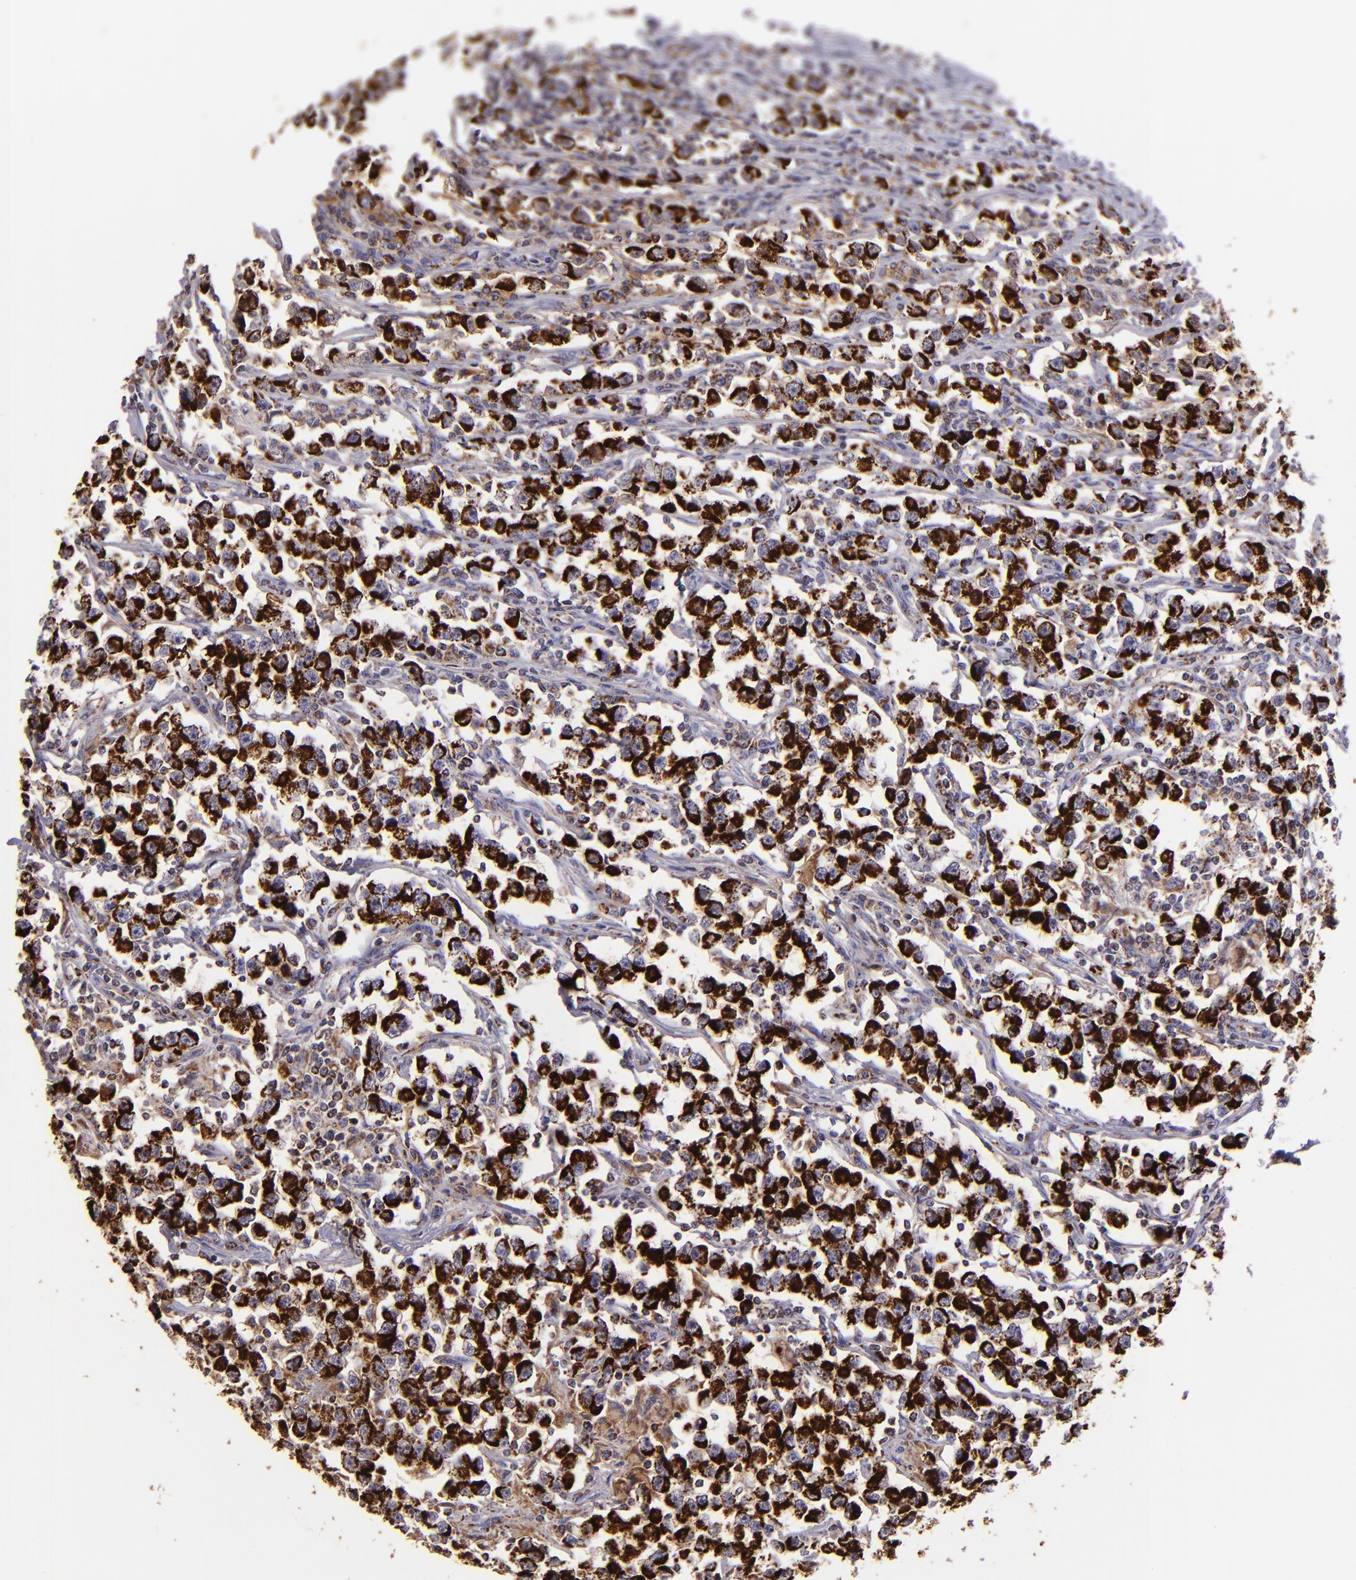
{"staining": {"intensity": "strong", "quantity": ">75%", "location": "cytoplasmic/membranous"}, "tissue": "testis cancer", "cell_type": "Tumor cells", "image_type": "cancer", "snomed": [{"axis": "morphology", "description": "Seminoma, NOS"}, {"axis": "topography", "description": "Testis"}], "caption": "The immunohistochemical stain highlights strong cytoplasmic/membranous positivity in tumor cells of testis cancer (seminoma) tissue. Using DAB (brown) and hematoxylin (blue) stains, captured at high magnification using brightfield microscopy.", "gene": "HSPD1", "patient": {"sex": "male", "age": 33}}